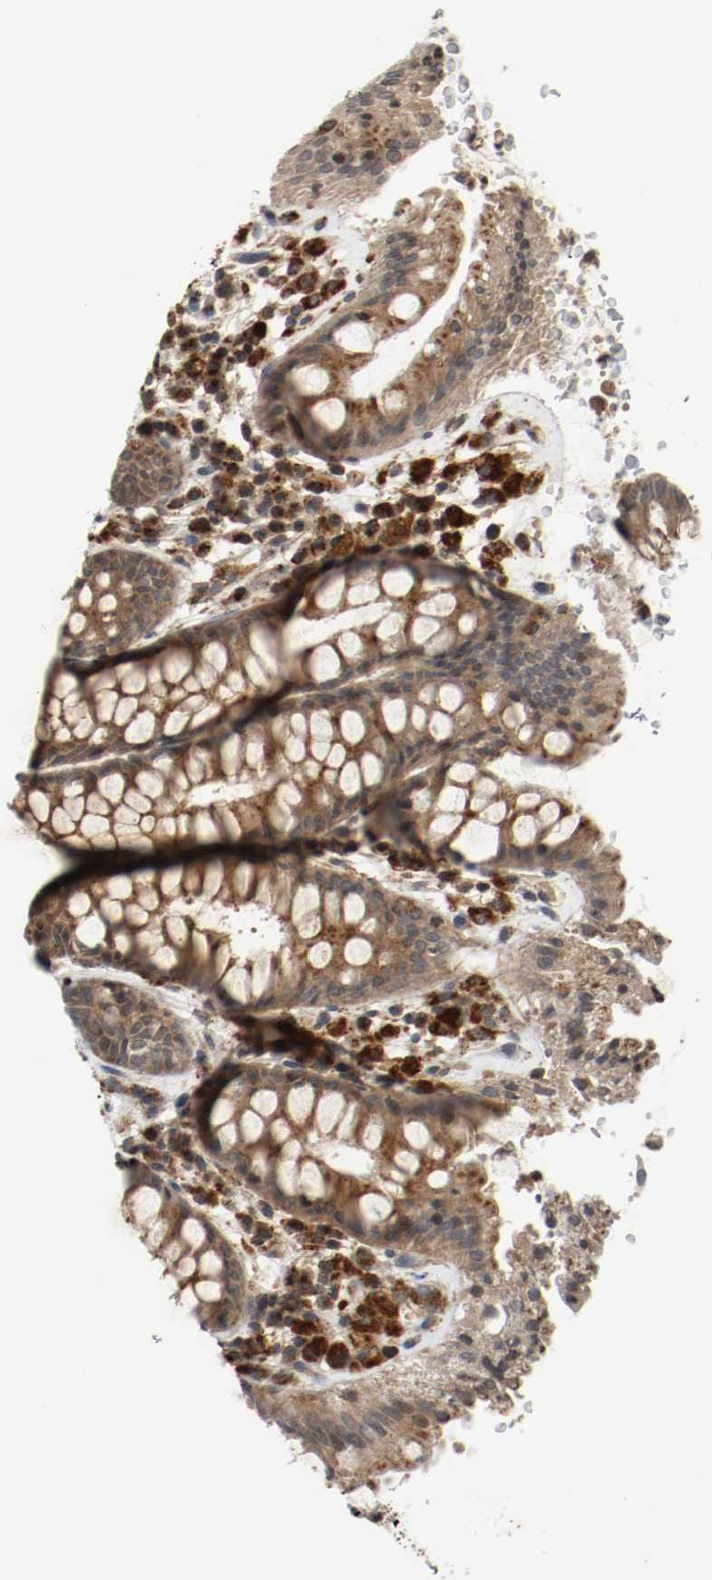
{"staining": {"intensity": "strong", "quantity": ">75%", "location": "cytoplasmic/membranous"}, "tissue": "rectum", "cell_type": "Glandular cells", "image_type": "normal", "snomed": [{"axis": "morphology", "description": "Normal tissue, NOS"}, {"axis": "topography", "description": "Rectum"}], "caption": "This photomicrograph displays immunohistochemistry staining of normal human rectum, with high strong cytoplasmic/membranous expression in approximately >75% of glandular cells.", "gene": "LAMP2", "patient": {"sex": "female", "age": 46}}